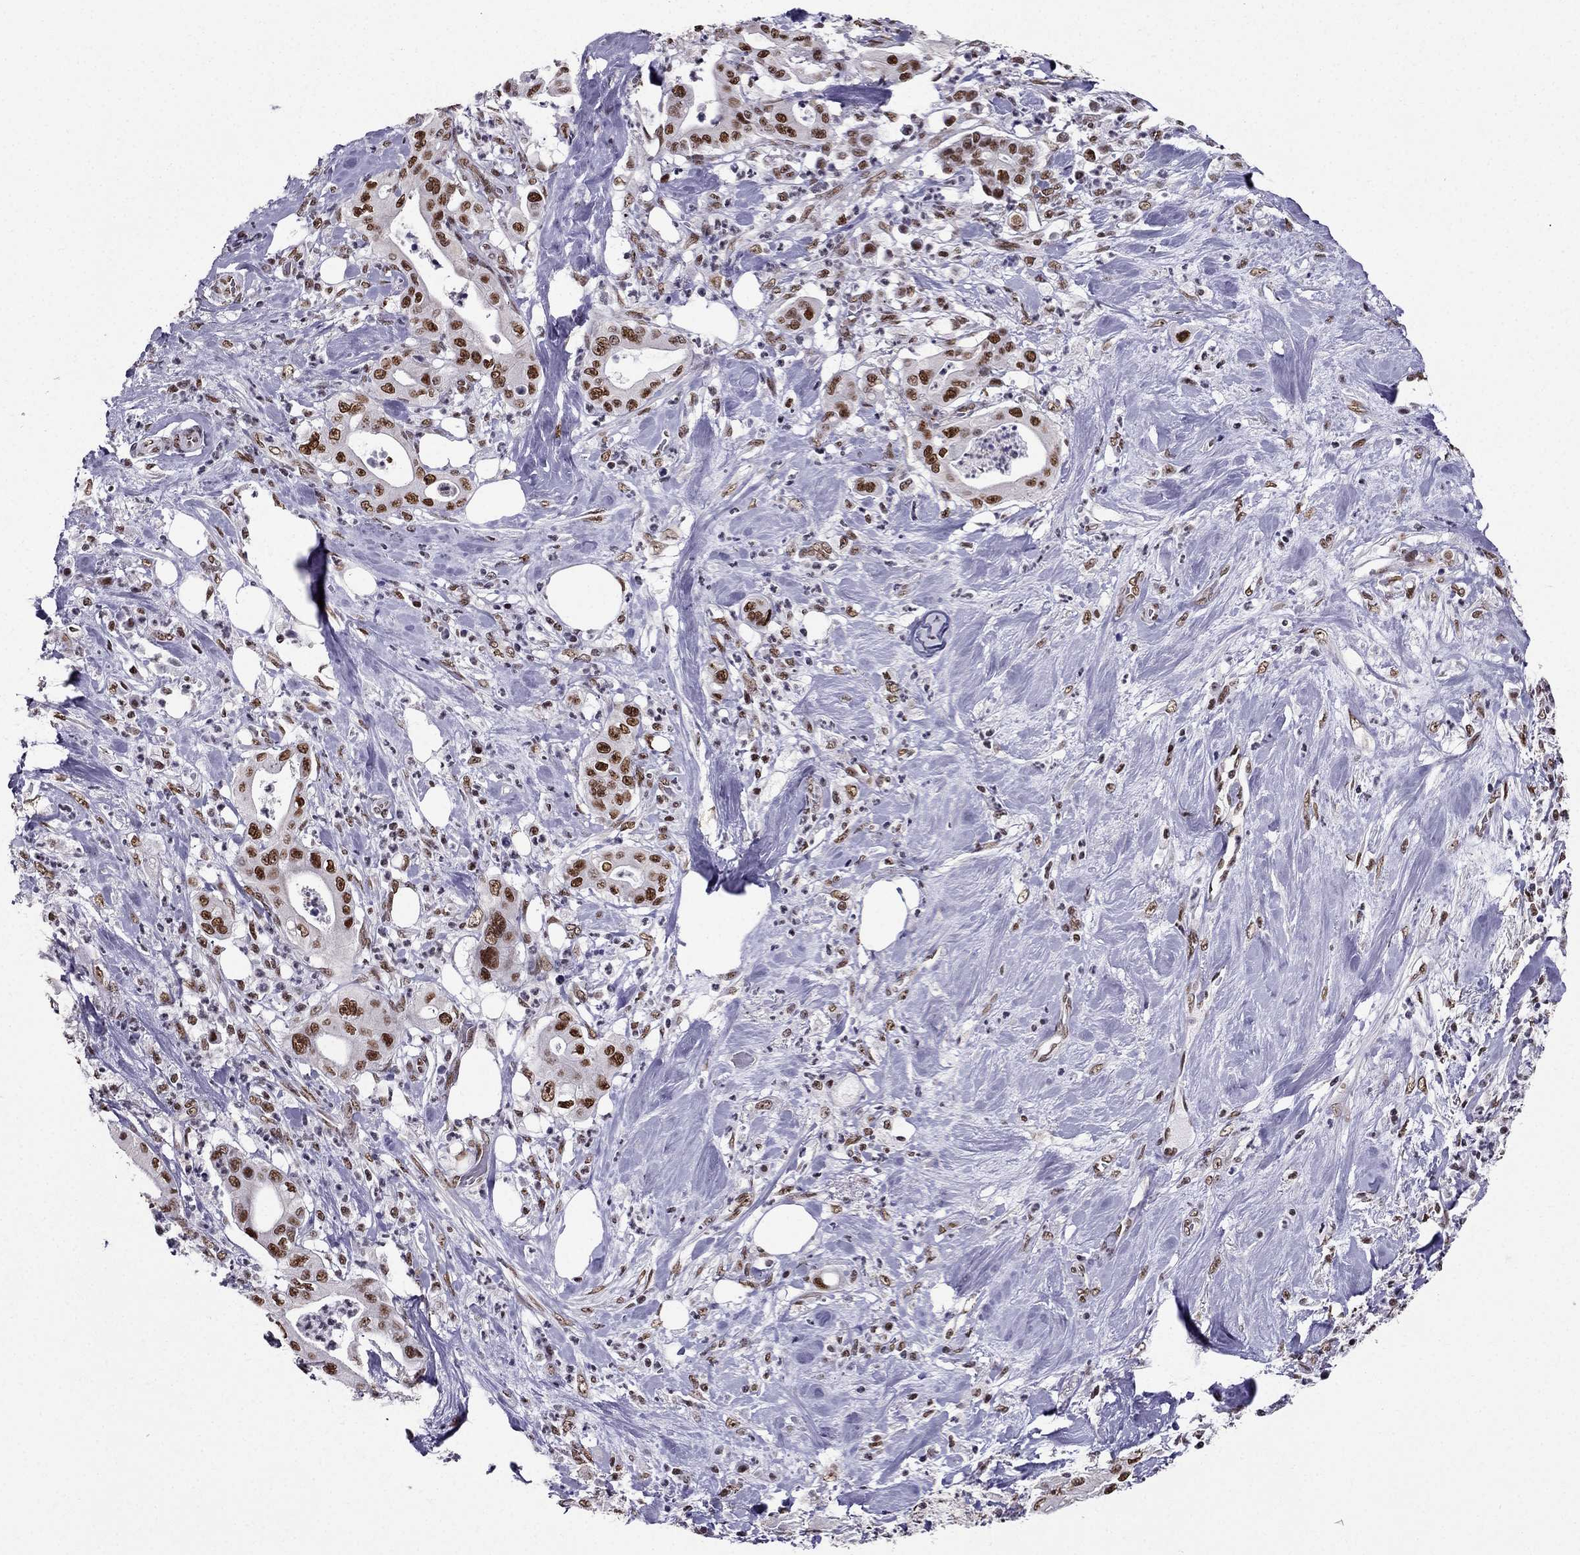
{"staining": {"intensity": "strong", "quantity": ">75%", "location": "nuclear"}, "tissue": "pancreatic cancer", "cell_type": "Tumor cells", "image_type": "cancer", "snomed": [{"axis": "morphology", "description": "Adenocarcinoma, NOS"}, {"axis": "topography", "description": "Pancreas"}], "caption": "DAB (3,3'-diaminobenzidine) immunohistochemical staining of human pancreatic cancer reveals strong nuclear protein positivity in approximately >75% of tumor cells. (IHC, brightfield microscopy, high magnification).", "gene": "ZNF420", "patient": {"sex": "male", "age": 71}}